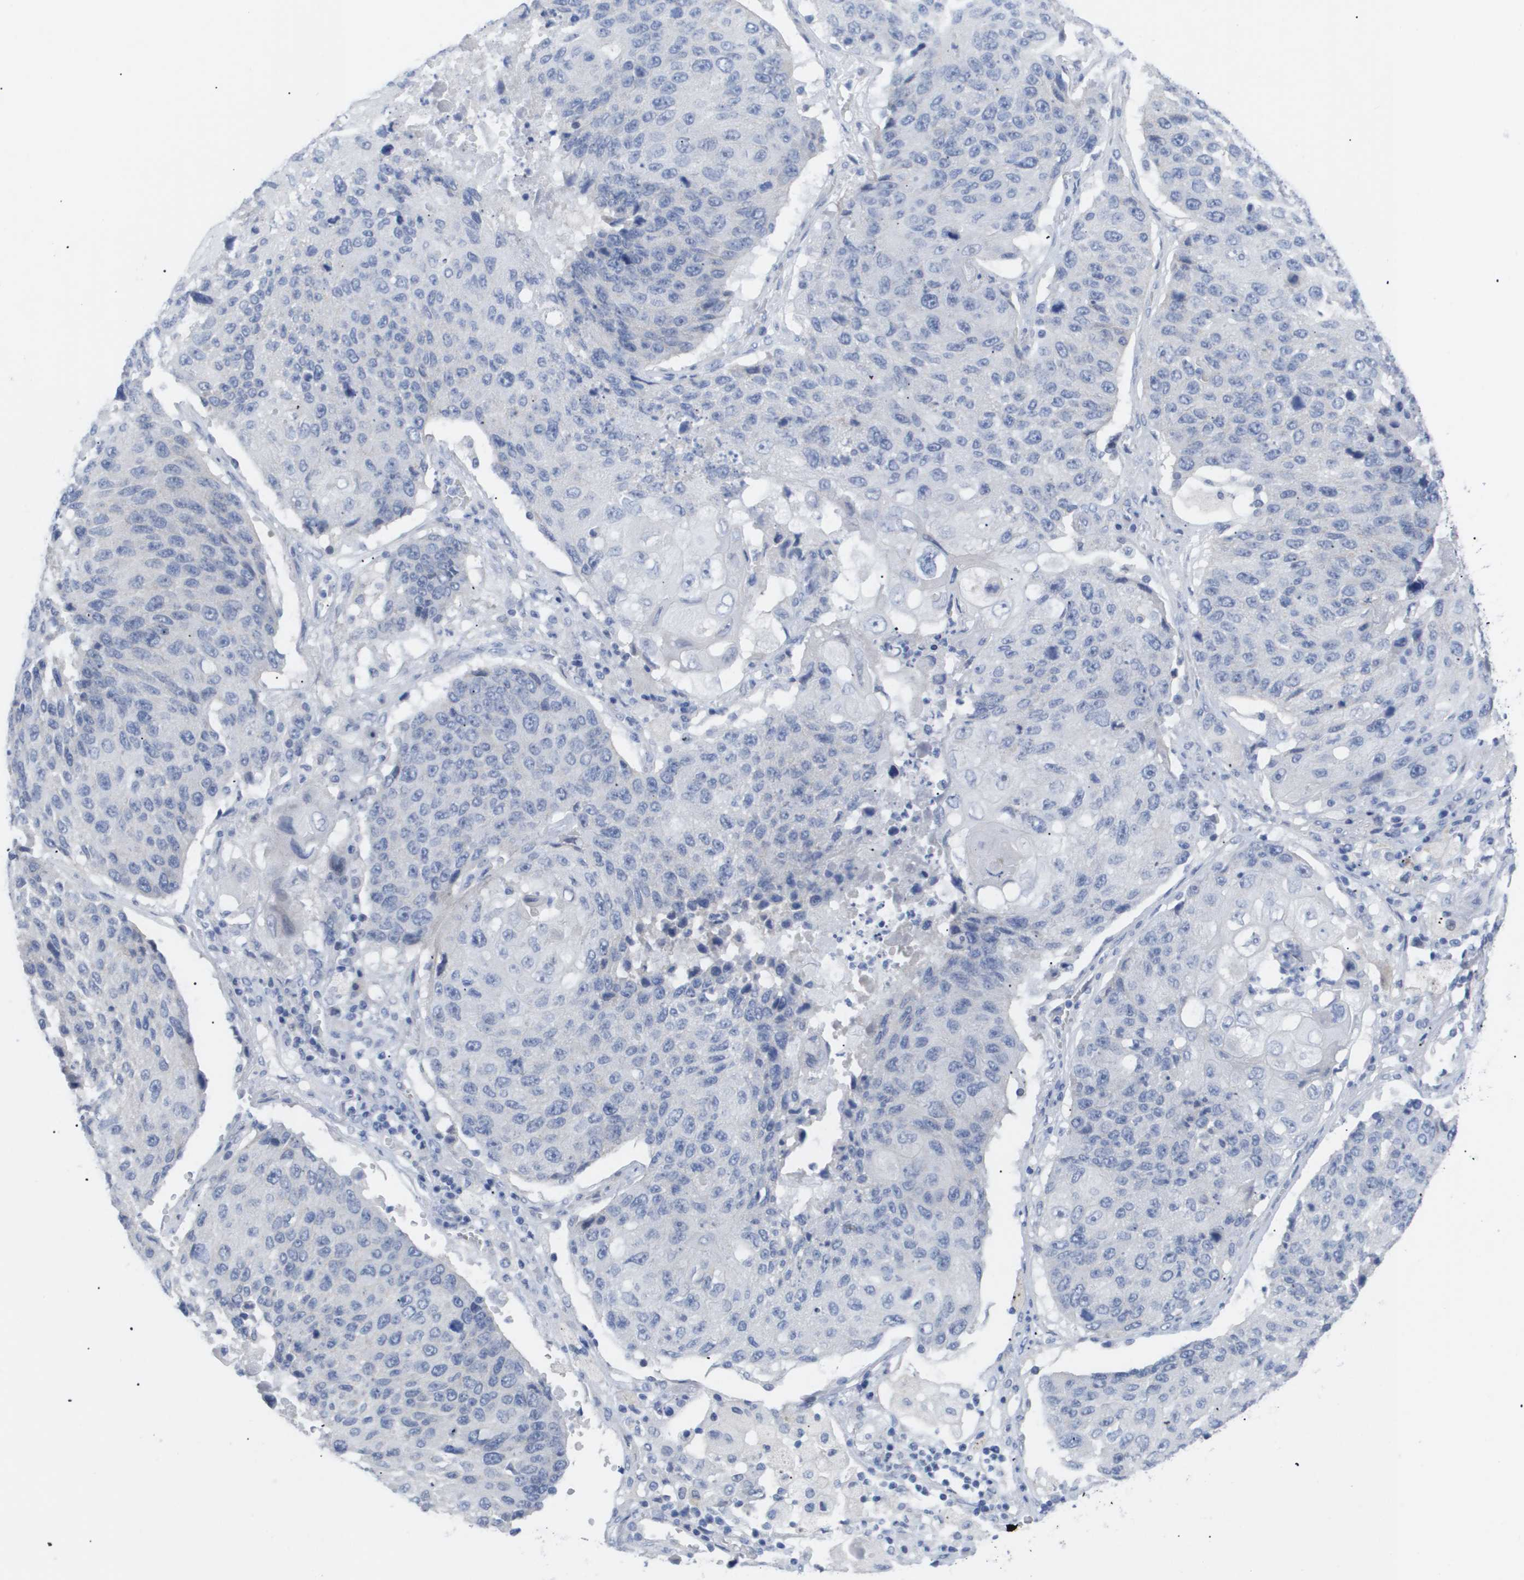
{"staining": {"intensity": "negative", "quantity": "none", "location": "none"}, "tissue": "lung cancer", "cell_type": "Tumor cells", "image_type": "cancer", "snomed": [{"axis": "morphology", "description": "Squamous cell carcinoma, NOS"}, {"axis": "topography", "description": "Lung"}], "caption": "Tumor cells are negative for brown protein staining in squamous cell carcinoma (lung).", "gene": "CAV3", "patient": {"sex": "male", "age": 61}}